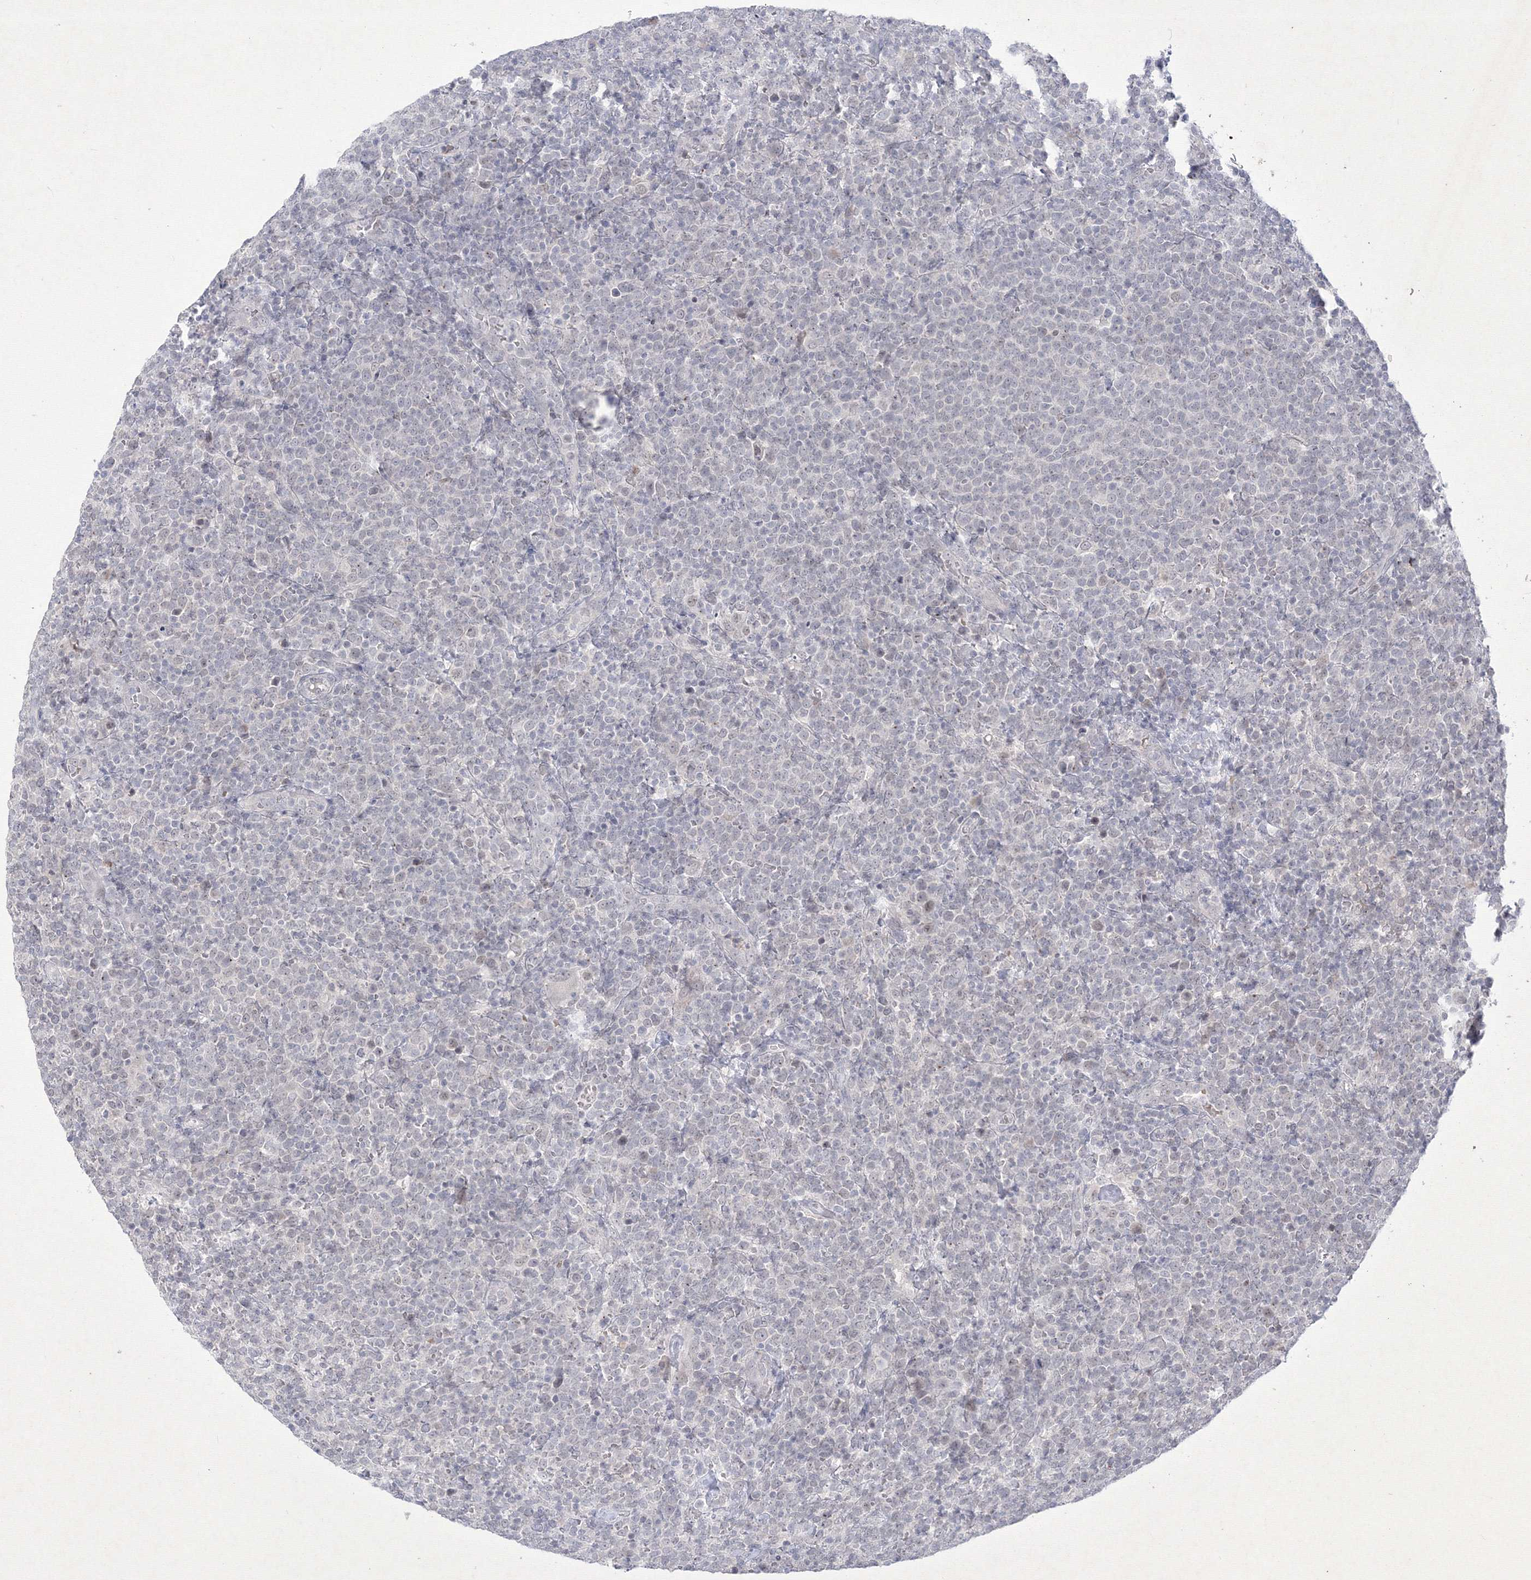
{"staining": {"intensity": "negative", "quantity": "none", "location": "none"}, "tissue": "lymphoma", "cell_type": "Tumor cells", "image_type": "cancer", "snomed": [{"axis": "morphology", "description": "Malignant lymphoma, non-Hodgkin's type, High grade"}, {"axis": "topography", "description": "Lymph node"}], "caption": "Lymphoma stained for a protein using immunohistochemistry demonstrates no staining tumor cells.", "gene": "NXPE3", "patient": {"sex": "male", "age": 61}}